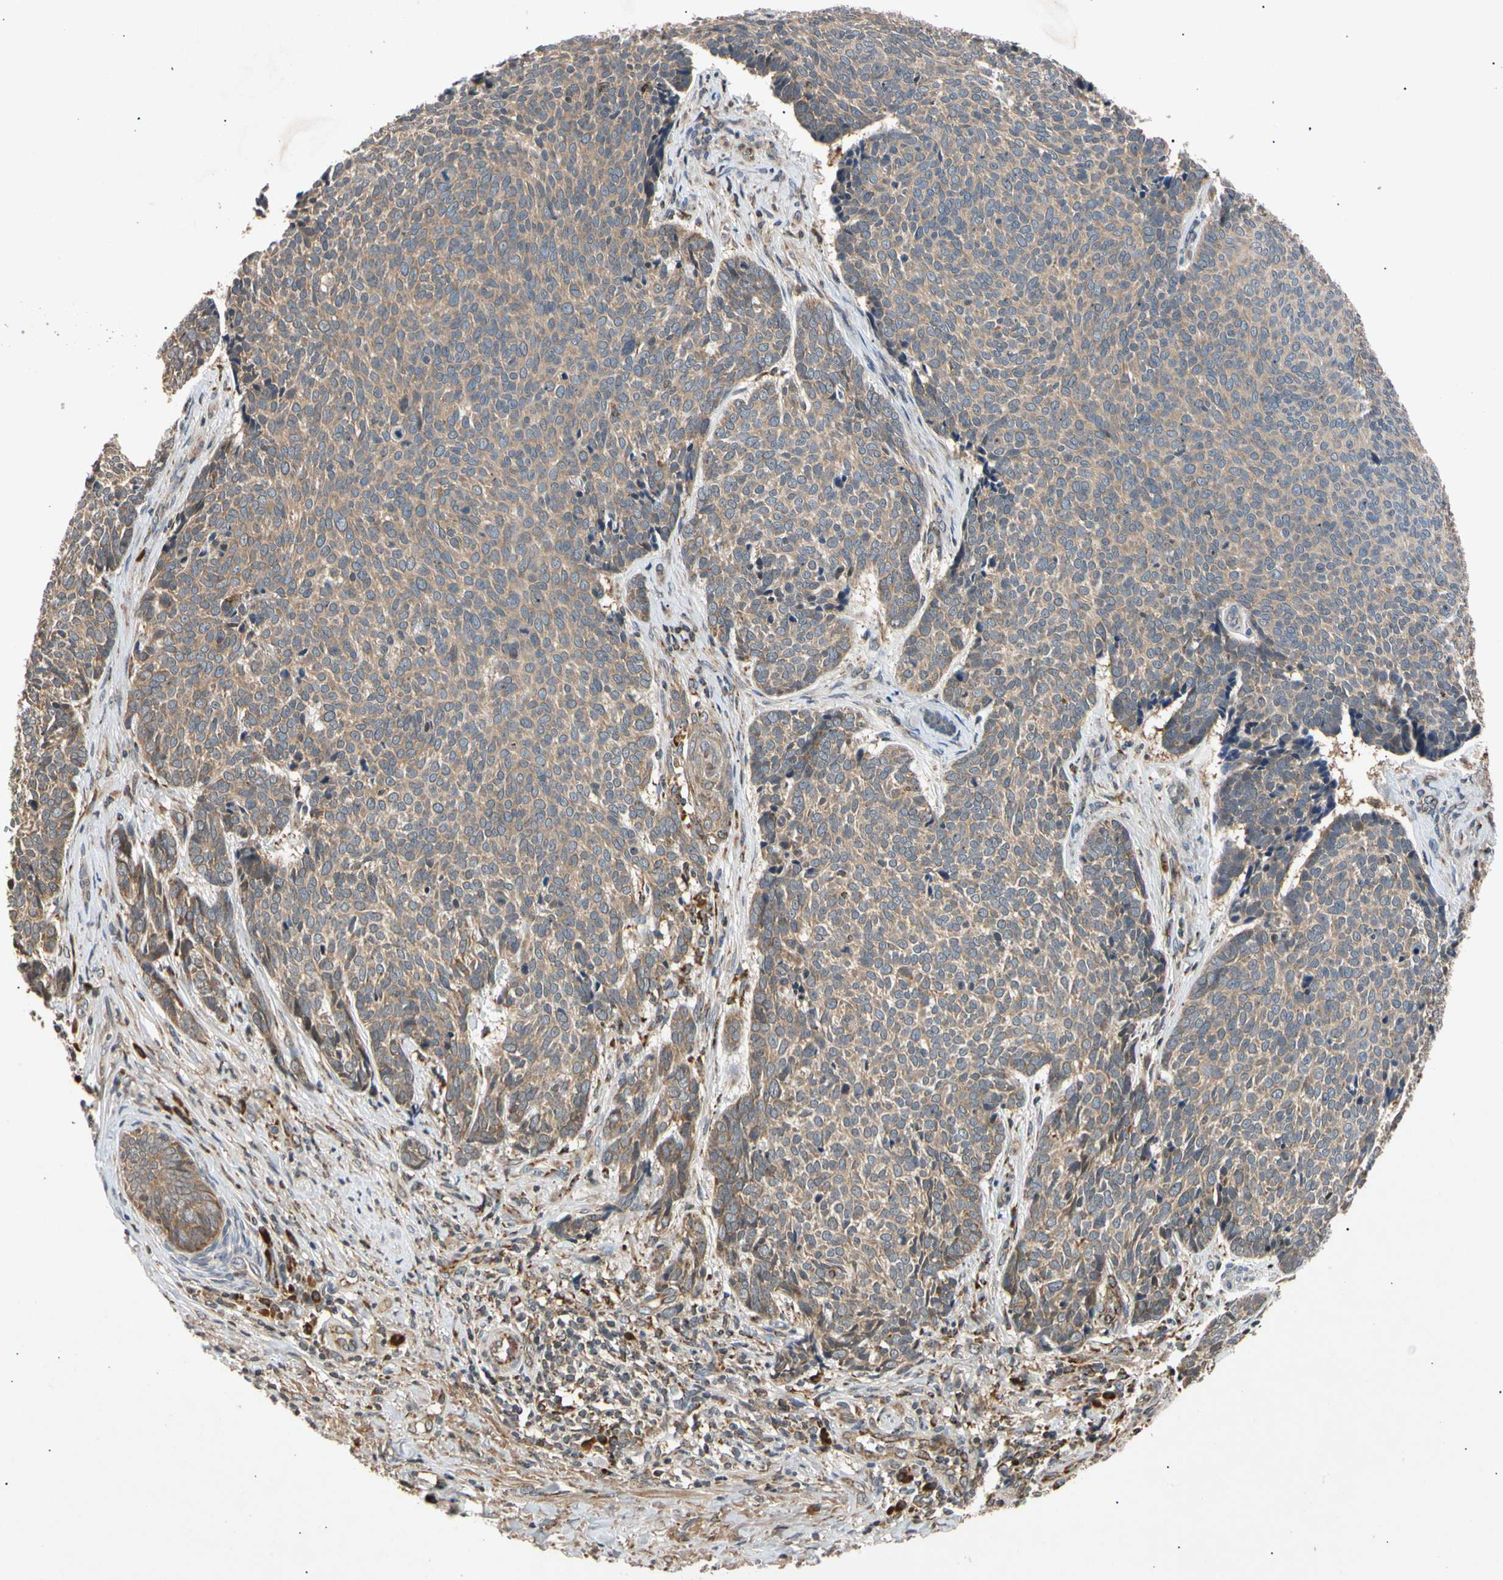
{"staining": {"intensity": "moderate", "quantity": ">75%", "location": "cytoplasmic/membranous"}, "tissue": "skin cancer", "cell_type": "Tumor cells", "image_type": "cancer", "snomed": [{"axis": "morphology", "description": "Basal cell carcinoma"}, {"axis": "topography", "description": "Skin"}], "caption": "IHC staining of skin cancer, which demonstrates medium levels of moderate cytoplasmic/membranous expression in about >75% of tumor cells indicating moderate cytoplasmic/membranous protein expression. The staining was performed using DAB (brown) for protein detection and nuclei were counterstained in hematoxylin (blue).", "gene": "MRPS22", "patient": {"sex": "male", "age": 84}}